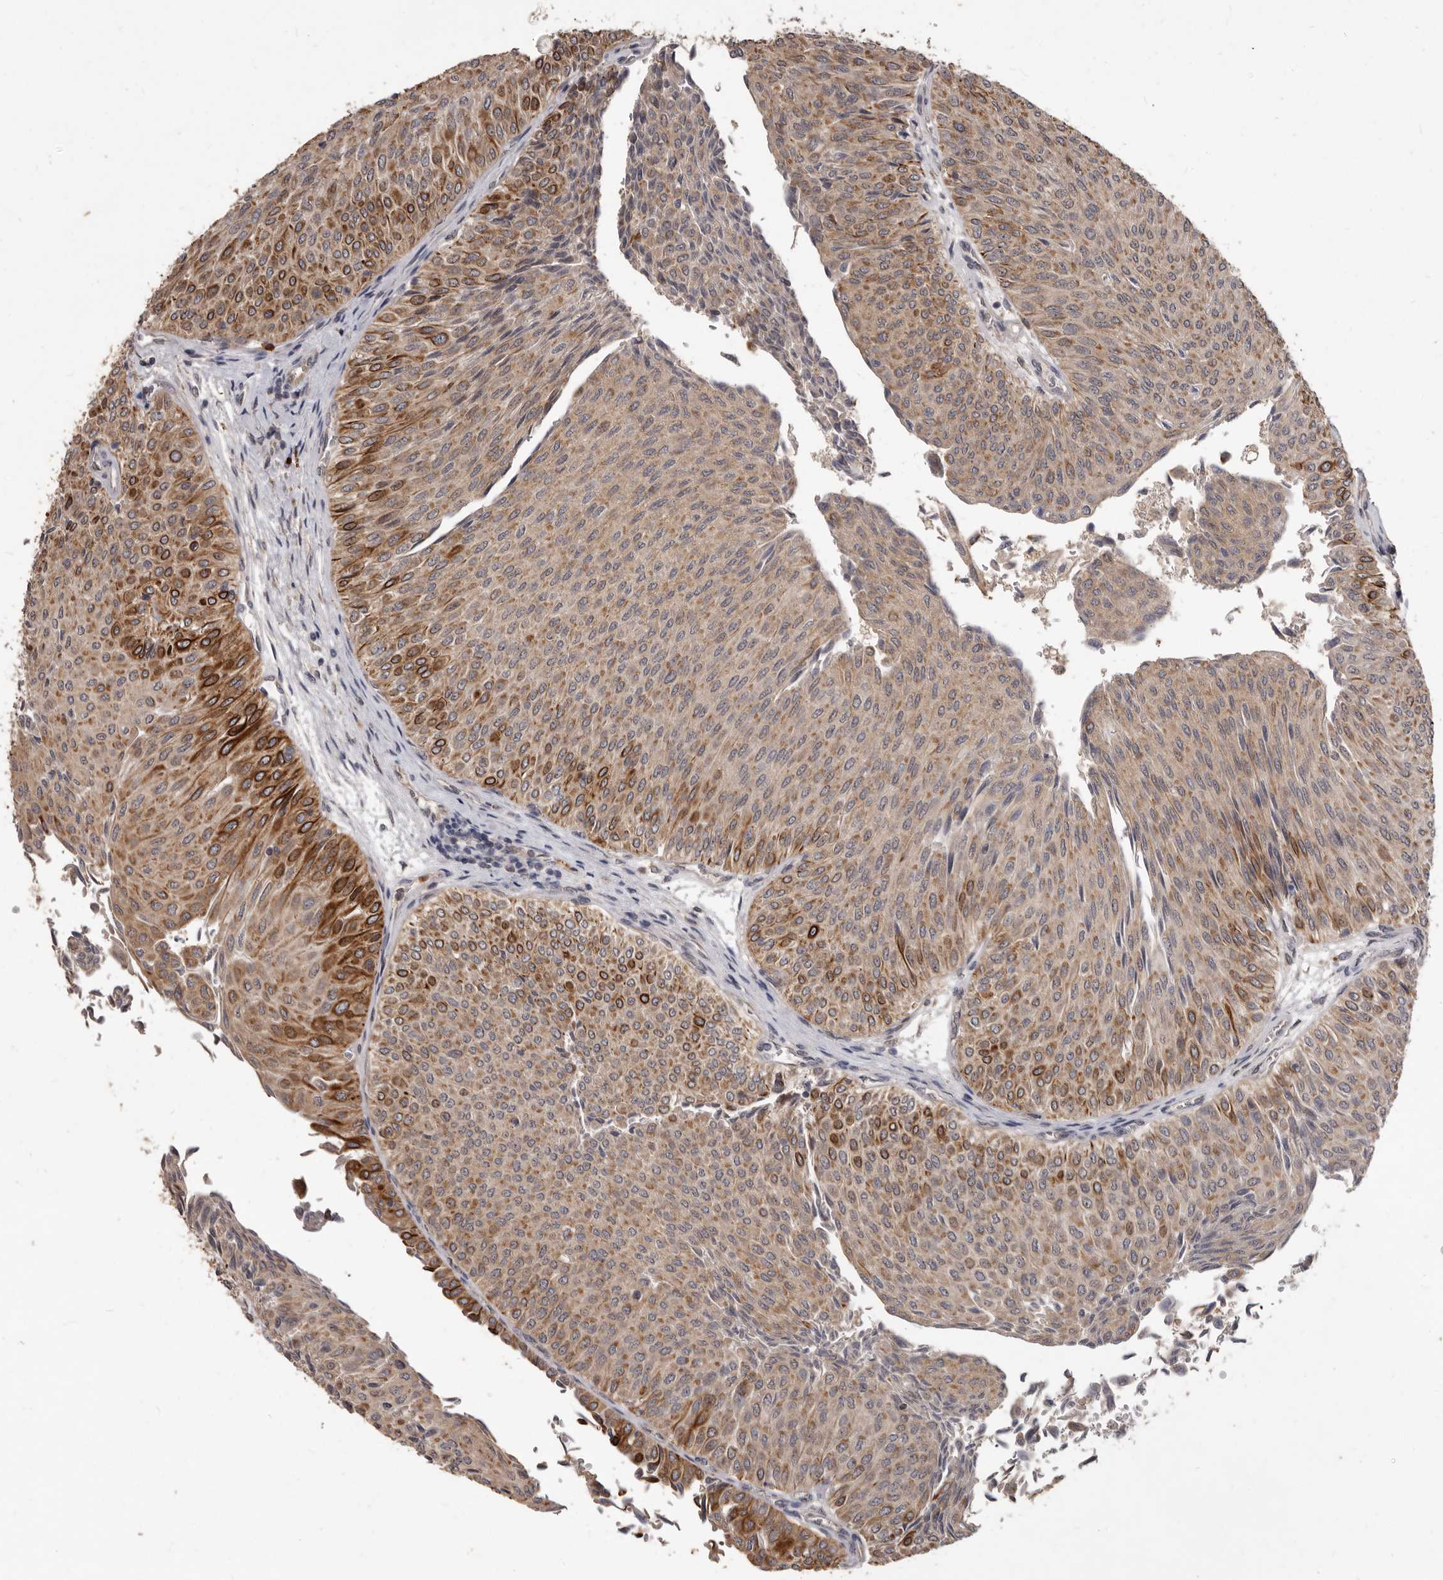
{"staining": {"intensity": "strong", "quantity": "25%-75%", "location": "cytoplasmic/membranous"}, "tissue": "urothelial cancer", "cell_type": "Tumor cells", "image_type": "cancer", "snomed": [{"axis": "morphology", "description": "Urothelial carcinoma, Low grade"}, {"axis": "topography", "description": "Urinary bladder"}], "caption": "DAB immunohistochemical staining of human low-grade urothelial carcinoma demonstrates strong cytoplasmic/membranous protein positivity in about 25%-75% of tumor cells.", "gene": "ACLY", "patient": {"sex": "male", "age": 78}}